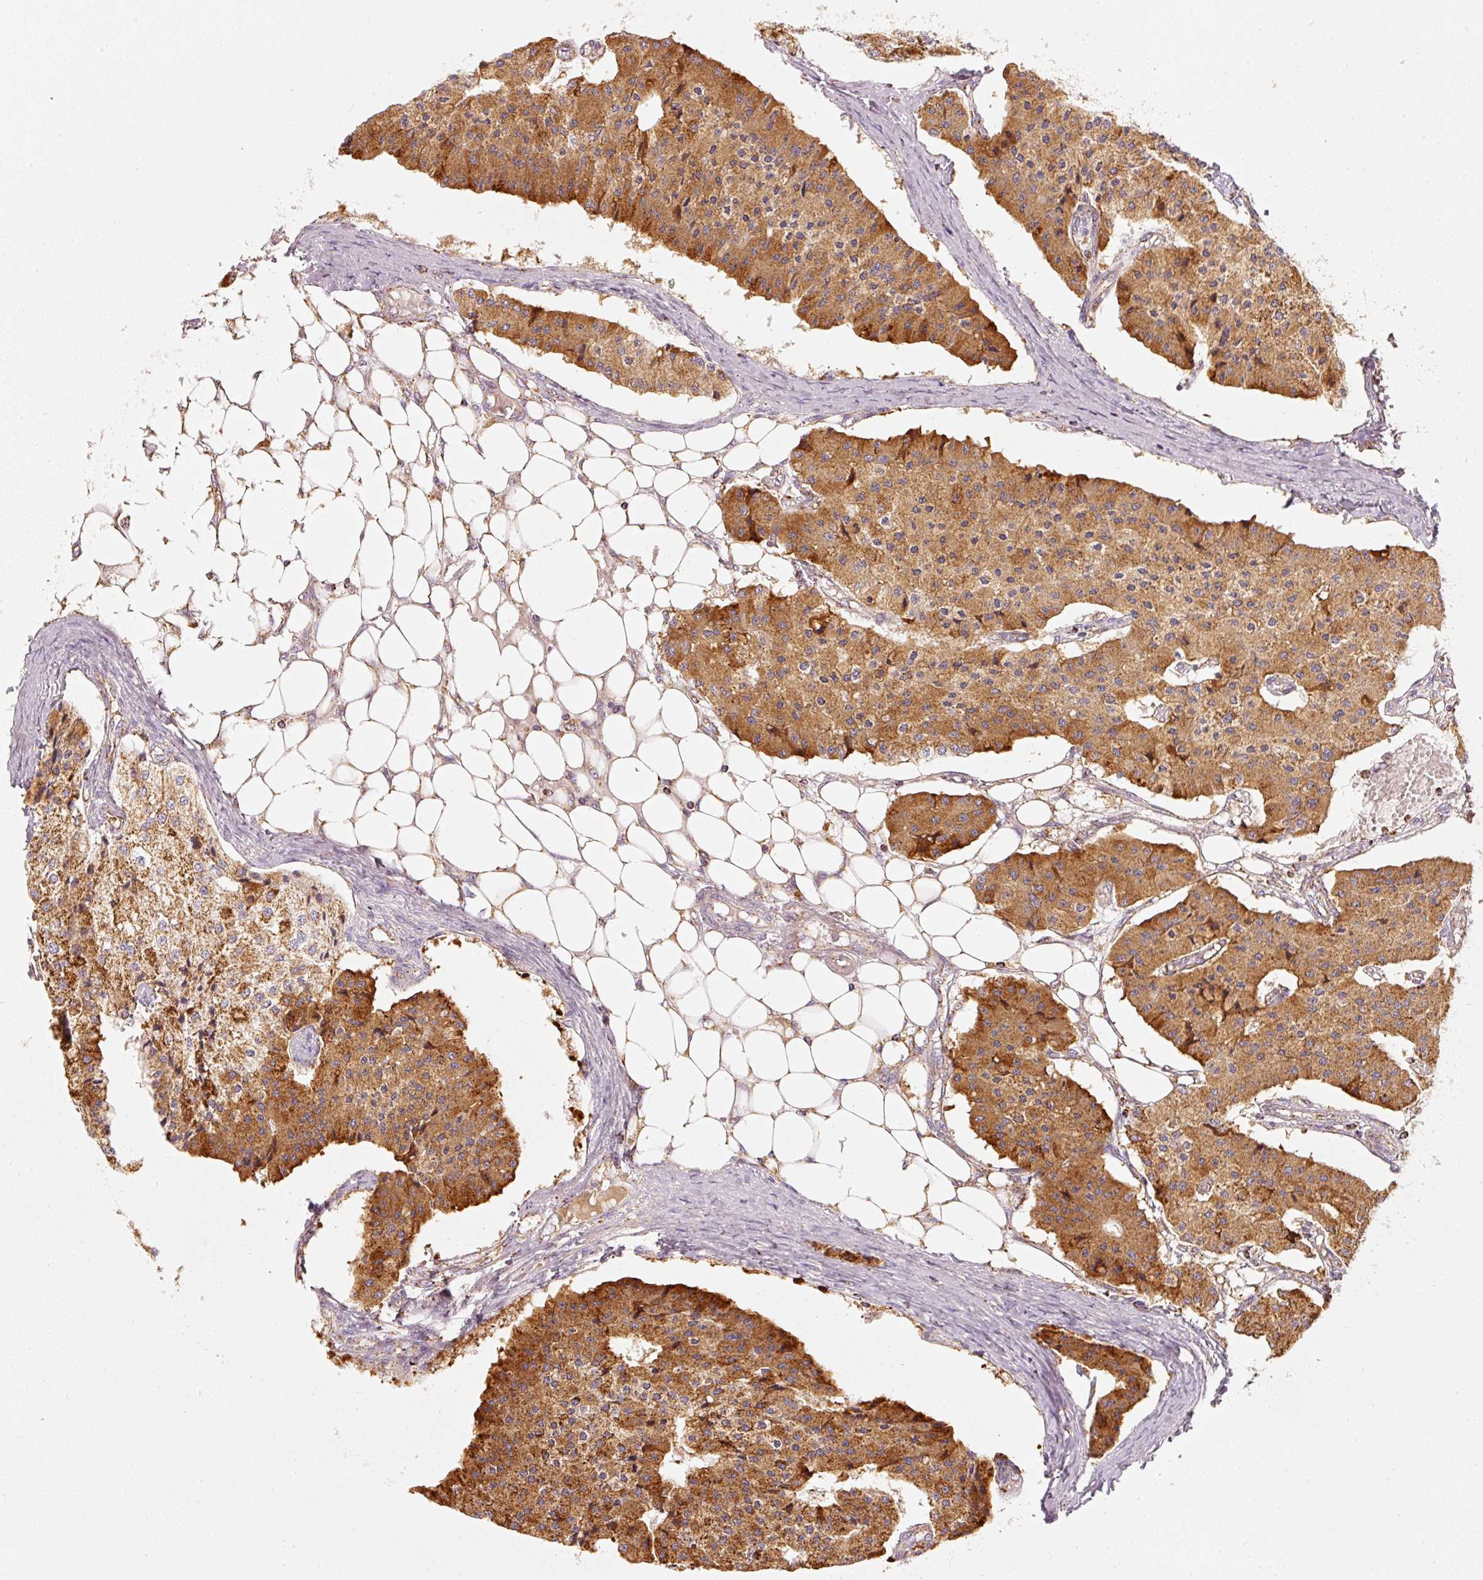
{"staining": {"intensity": "strong", "quantity": ">75%", "location": "cytoplasmic/membranous"}, "tissue": "carcinoid", "cell_type": "Tumor cells", "image_type": "cancer", "snomed": [{"axis": "morphology", "description": "Carcinoid, malignant, NOS"}, {"axis": "topography", "description": "Colon"}], "caption": "Carcinoid tissue displays strong cytoplasmic/membranous expression in about >75% of tumor cells (DAB = brown stain, brightfield microscopy at high magnification).", "gene": "C17orf98", "patient": {"sex": "female", "age": 52}}